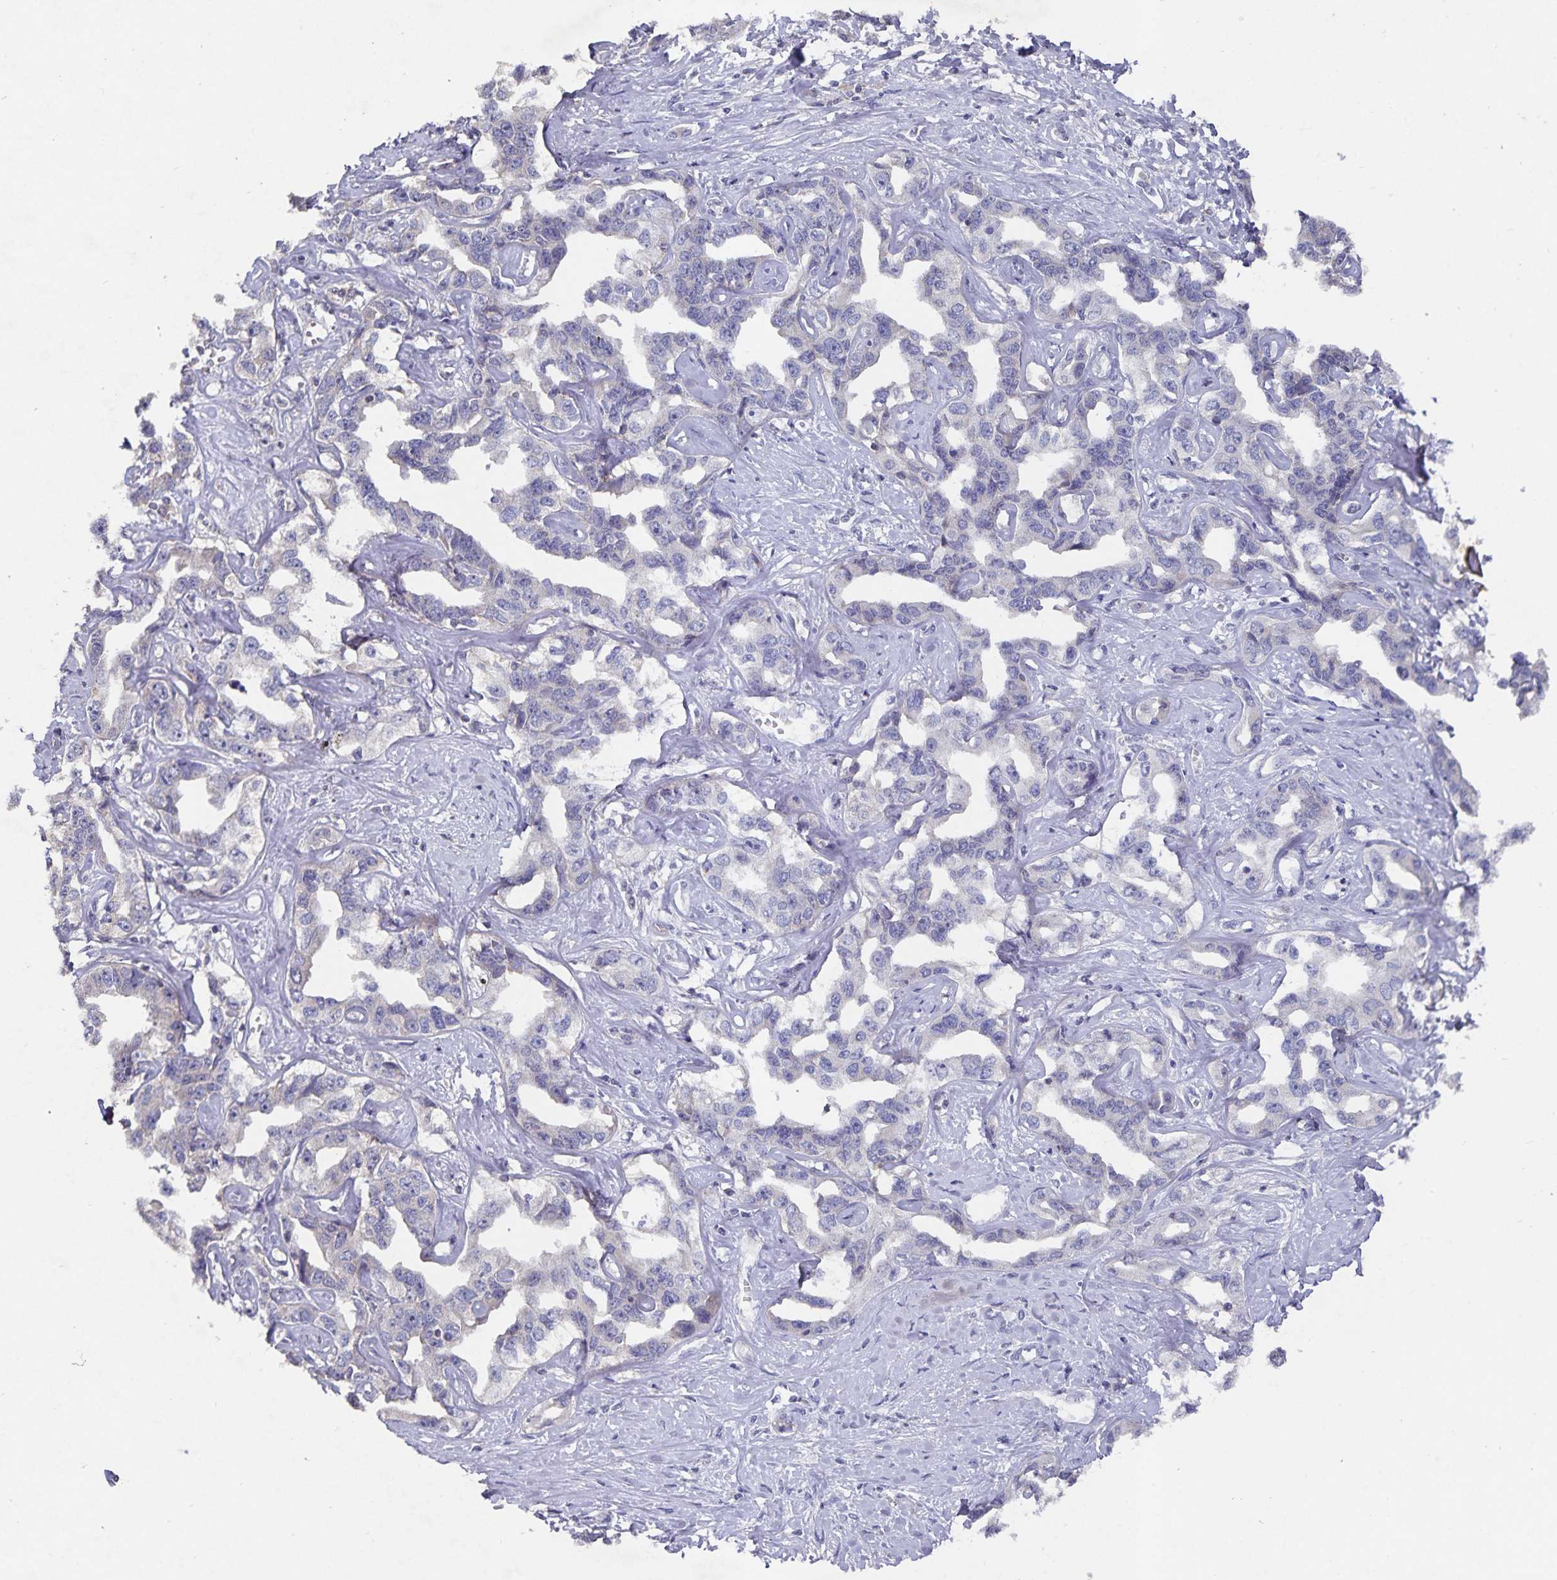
{"staining": {"intensity": "negative", "quantity": "none", "location": "none"}, "tissue": "liver cancer", "cell_type": "Tumor cells", "image_type": "cancer", "snomed": [{"axis": "morphology", "description": "Cholangiocarcinoma"}, {"axis": "topography", "description": "Liver"}], "caption": "Immunohistochemistry (IHC) image of liver cholangiocarcinoma stained for a protein (brown), which shows no staining in tumor cells.", "gene": "HEPN1", "patient": {"sex": "male", "age": 59}}